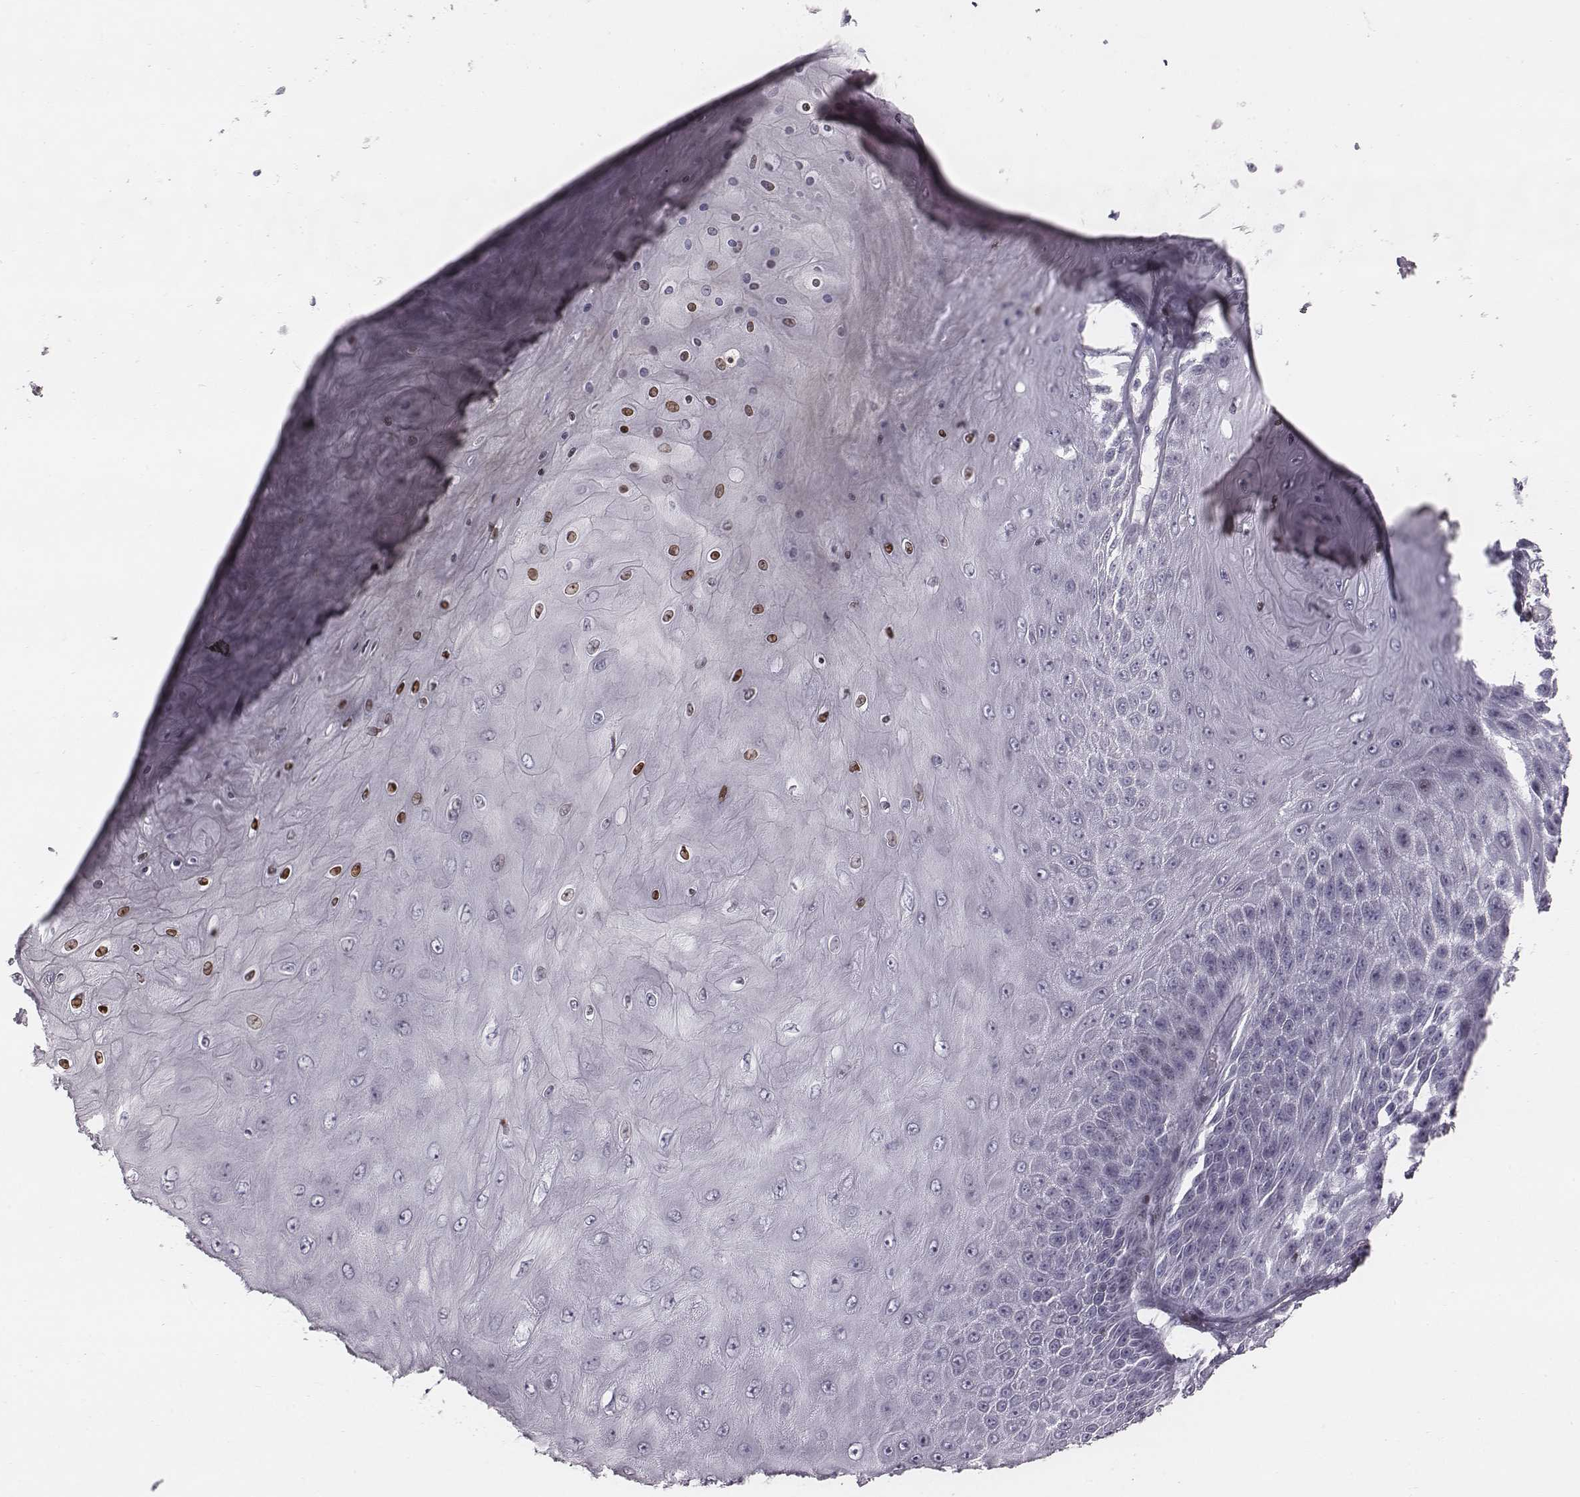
{"staining": {"intensity": "moderate", "quantity": "<25%", "location": "nuclear"}, "tissue": "skin cancer", "cell_type": "Tumor cells", "image_type": "cancer", "snomed": [{"axis": "morphology", "description": "Squamous cell carcinoma, NOS"}, {"axis": "topography", "description": "Skin"}], "caption": "Protein expression analysis of squamous cell carcinoma (skin) shows moderate nuclear expression in about <25% of tumor cells. Nuclei are stained in blue.", "gene": "NDC1", "patient": {"sex": "male", "age": 62}}